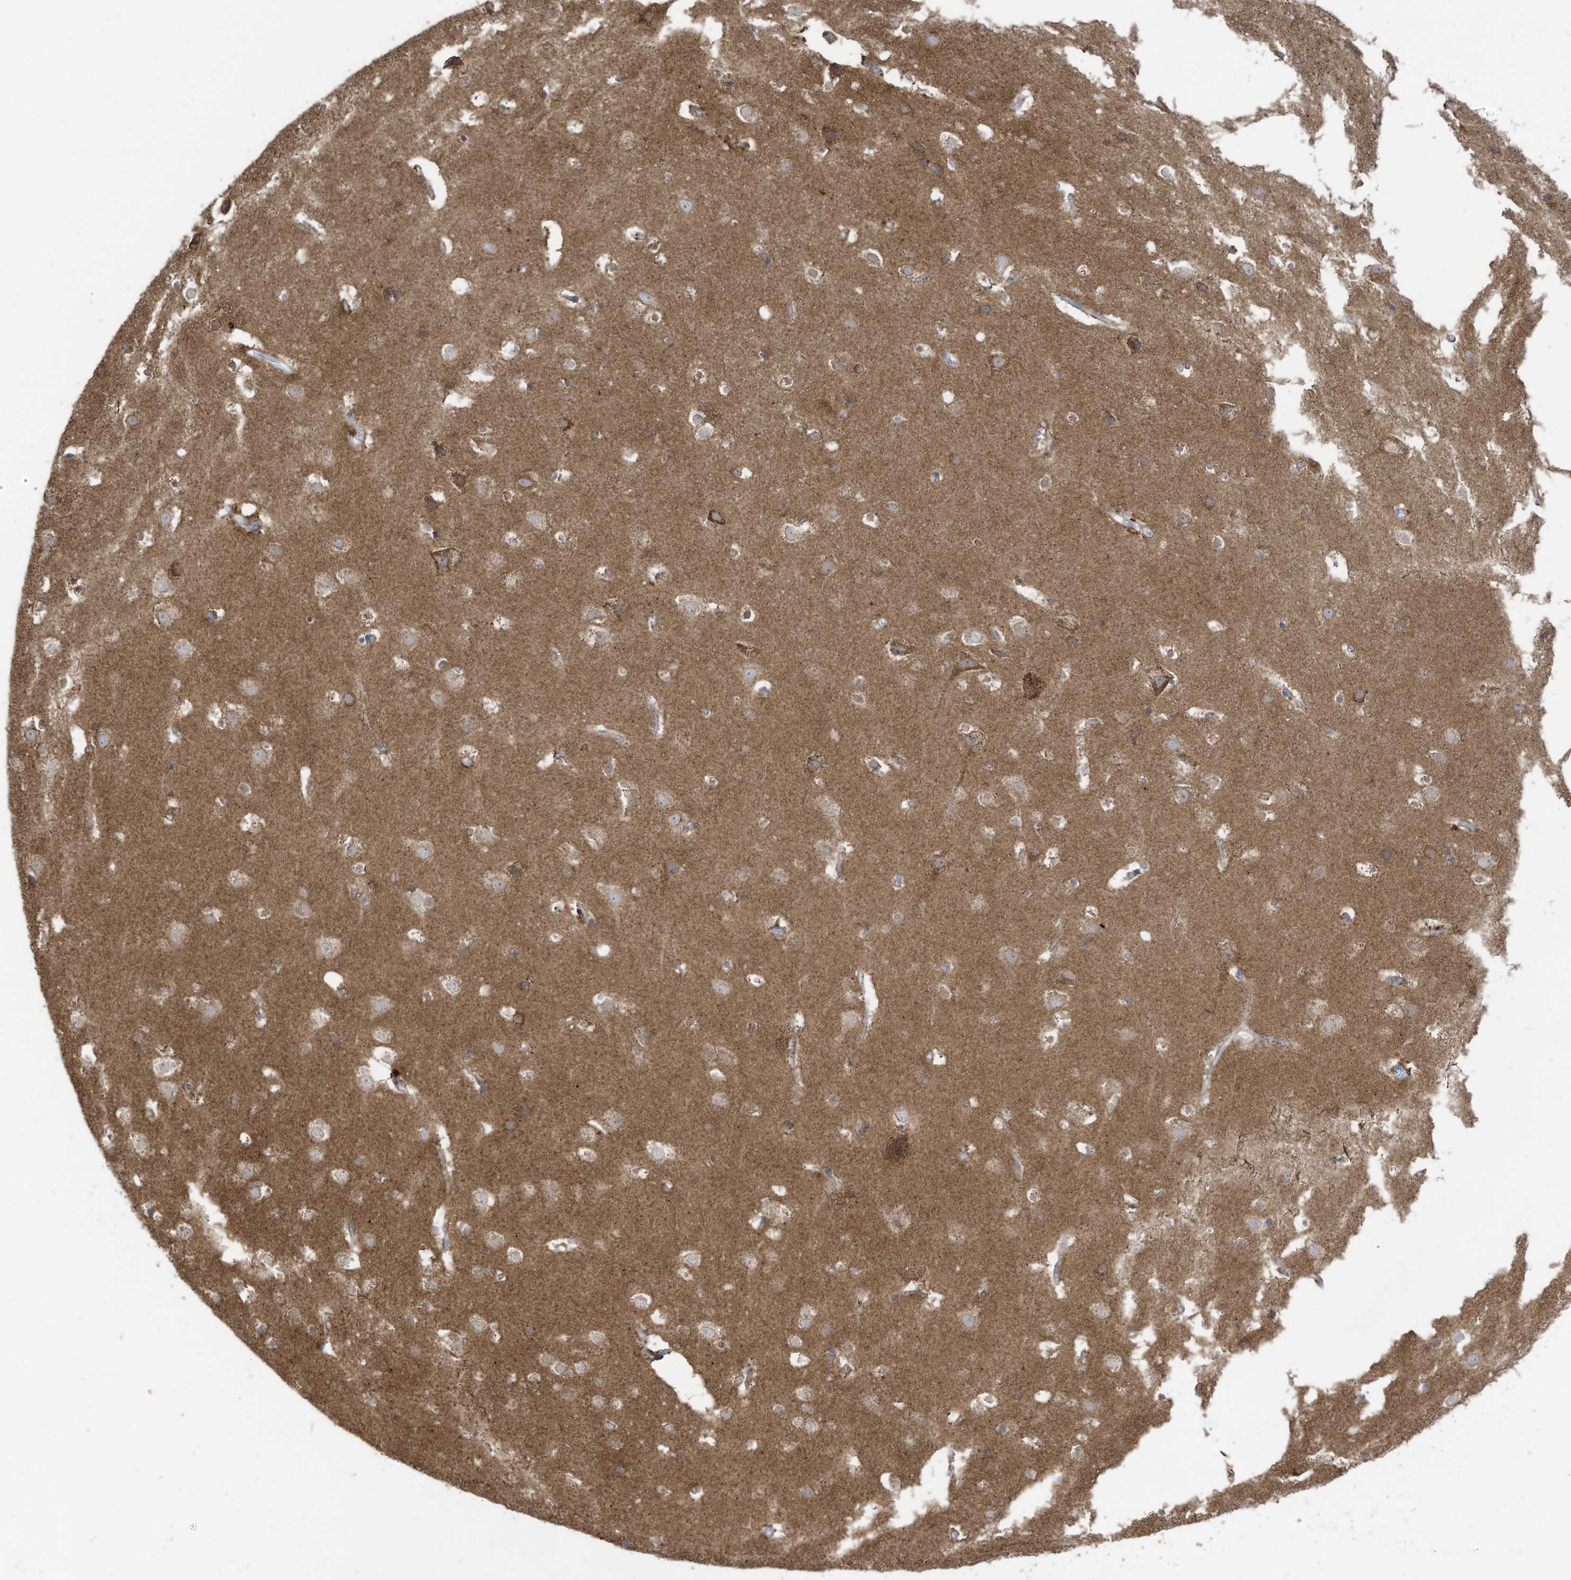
{"staining": {"intensity": "strong", "quantity": "25%-75%", "location": "cytoplasmic/membranous"}, "tissue": "cerebral cortex", "cell_type": "Endothelial cells", "image_type": "normal", "snomed": [{"axis": "morphology", "description": "Normal tissue, NOS"}, {"axis": "topography", "description": "Cerebral cortex"}], "caption": "Cerebral cortex stained for a protein (brown) shows strong cytoplasmic/membranous positive expression in about 25%-75% of endothelial cells.", "gene": "CGAS", "patient": {"sex": "male", "age": 54}}